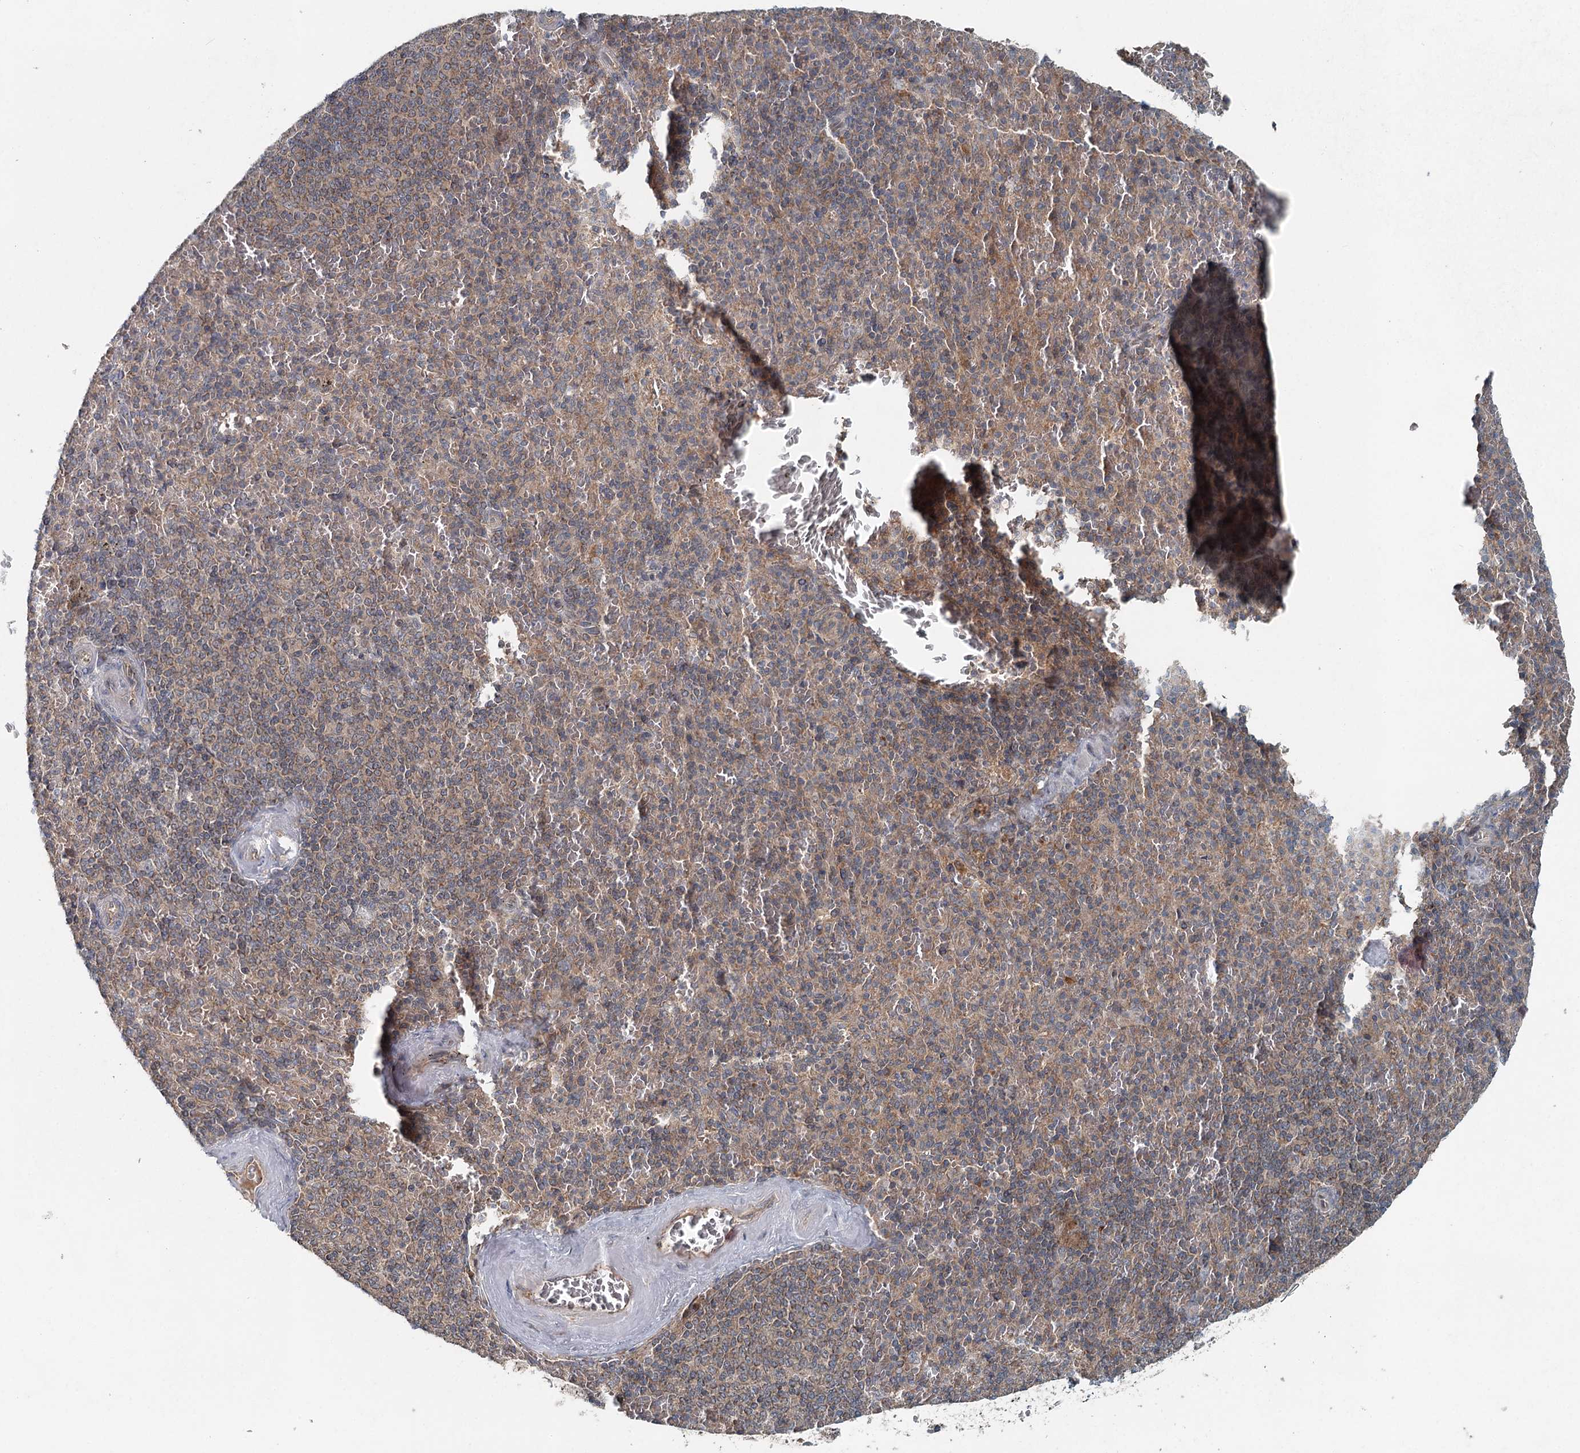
{"staining": {"intensity": "moderate", "quantity": "25%-75%", "location": "cytoplasmic/membranous"}, "tissue": "spleen", "cell_type": "Cells in red pulp", "image_type": "normal", "snomed": [{"axis": "morphology", "description": "Normal tissue, NOS"}, {"axis": "topography", "description": "Spleen"}], "caption": "Immunohistochemistry (IHC) (DAB) staining of normal human spleen displays moderate cytoplasmic/membranous protein positivity in approximately 25%-75% of cells in red pulp.", "gene": "SKIC3", "patient": {"sex": "male", "age": 82}}